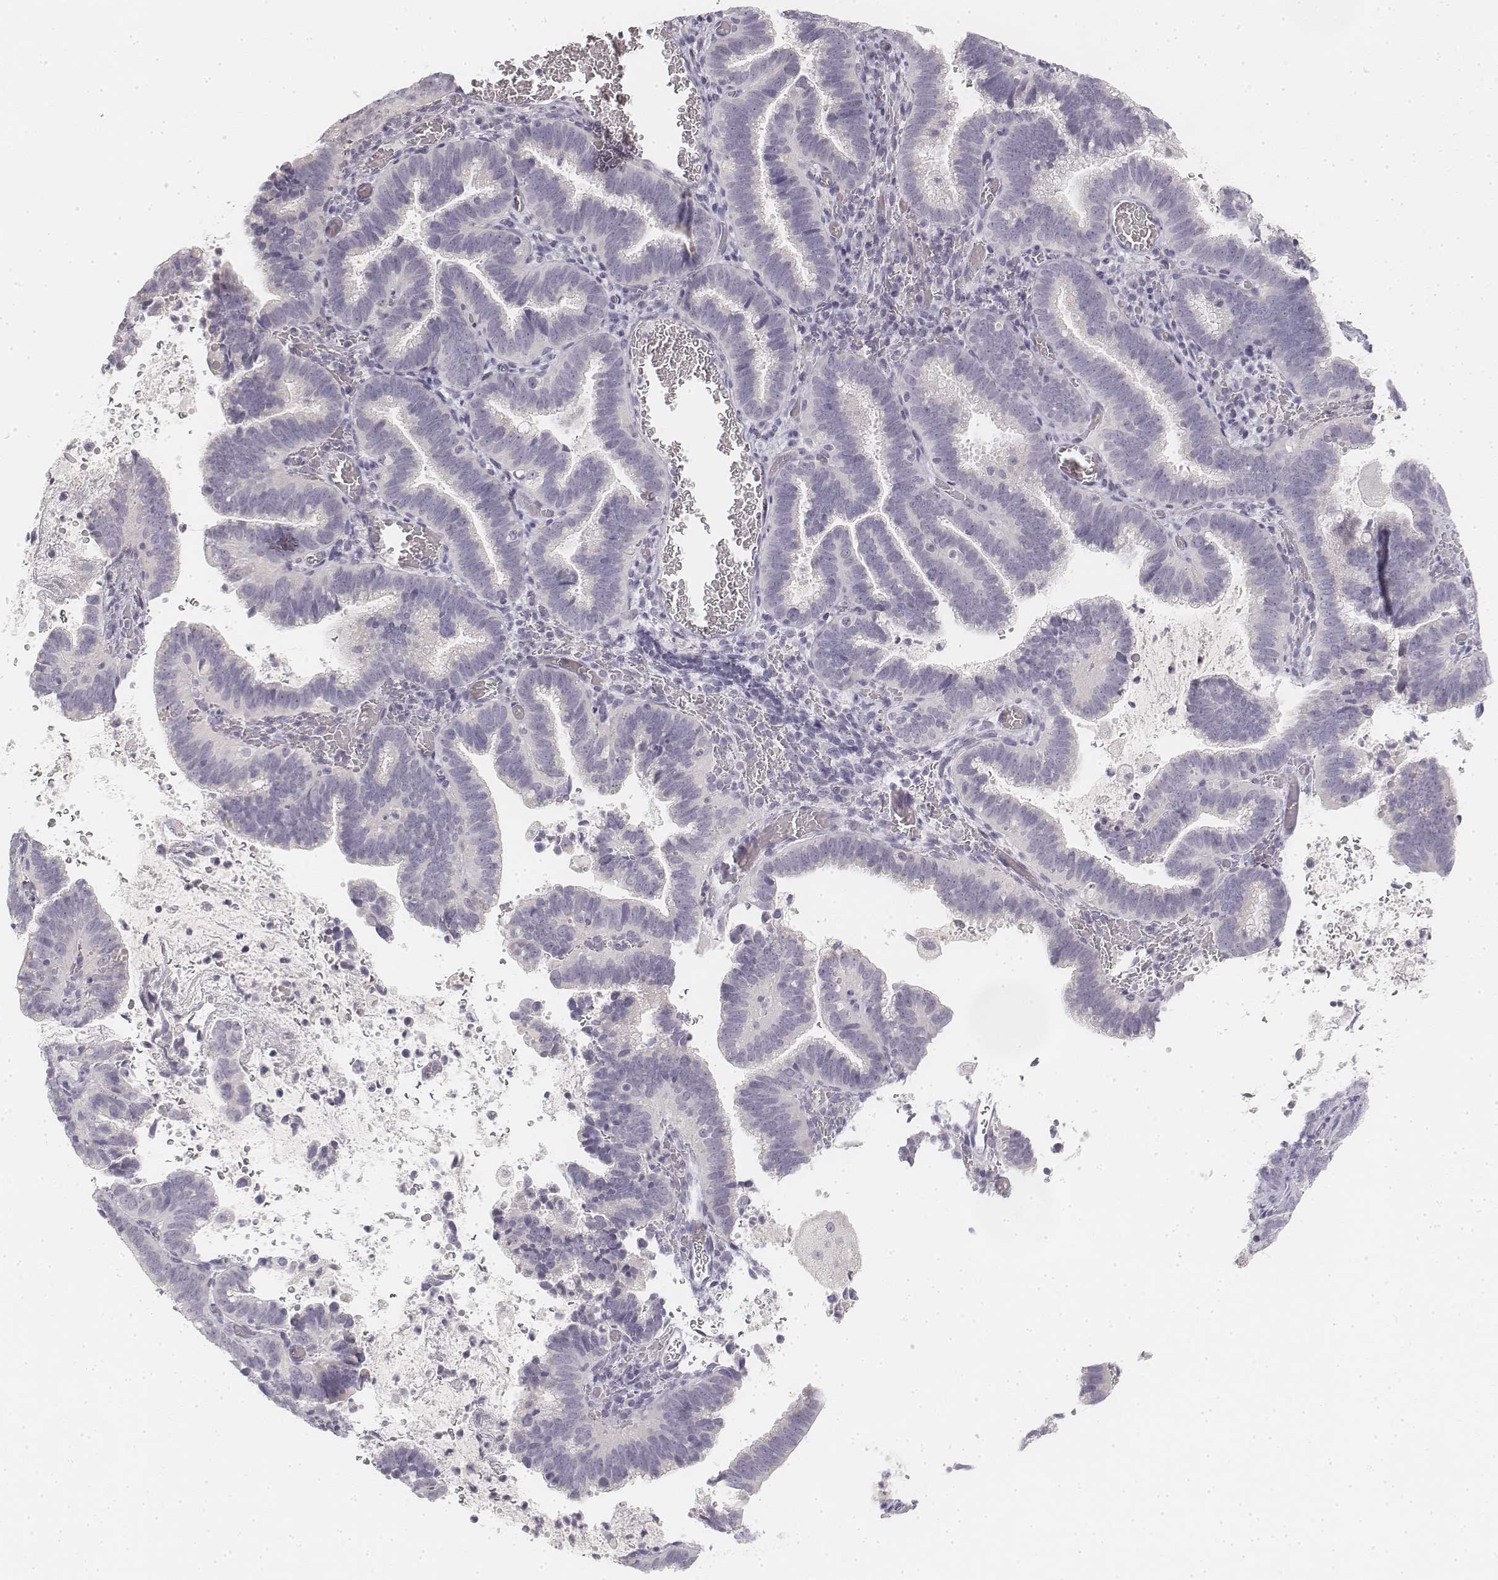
{"staining": {"intensity": "negative", "quantity": "none", "location": "none"}, "tissue": "cervical cancer", "cell_type": "Tumor cells", "image_type": "cancer", "snomed": [{"axis": "morphology", "description": "Adenocarcinoma, NOS"}, {"axis": "topography", "description": "Cervix"}], "caption": "Adenocarcinoma (cervical) was stained to show a protein in brown. There is no significant expression in tumor cells.", "gene": "DSG4", "patient": {"sex": "female", "age": 61}}